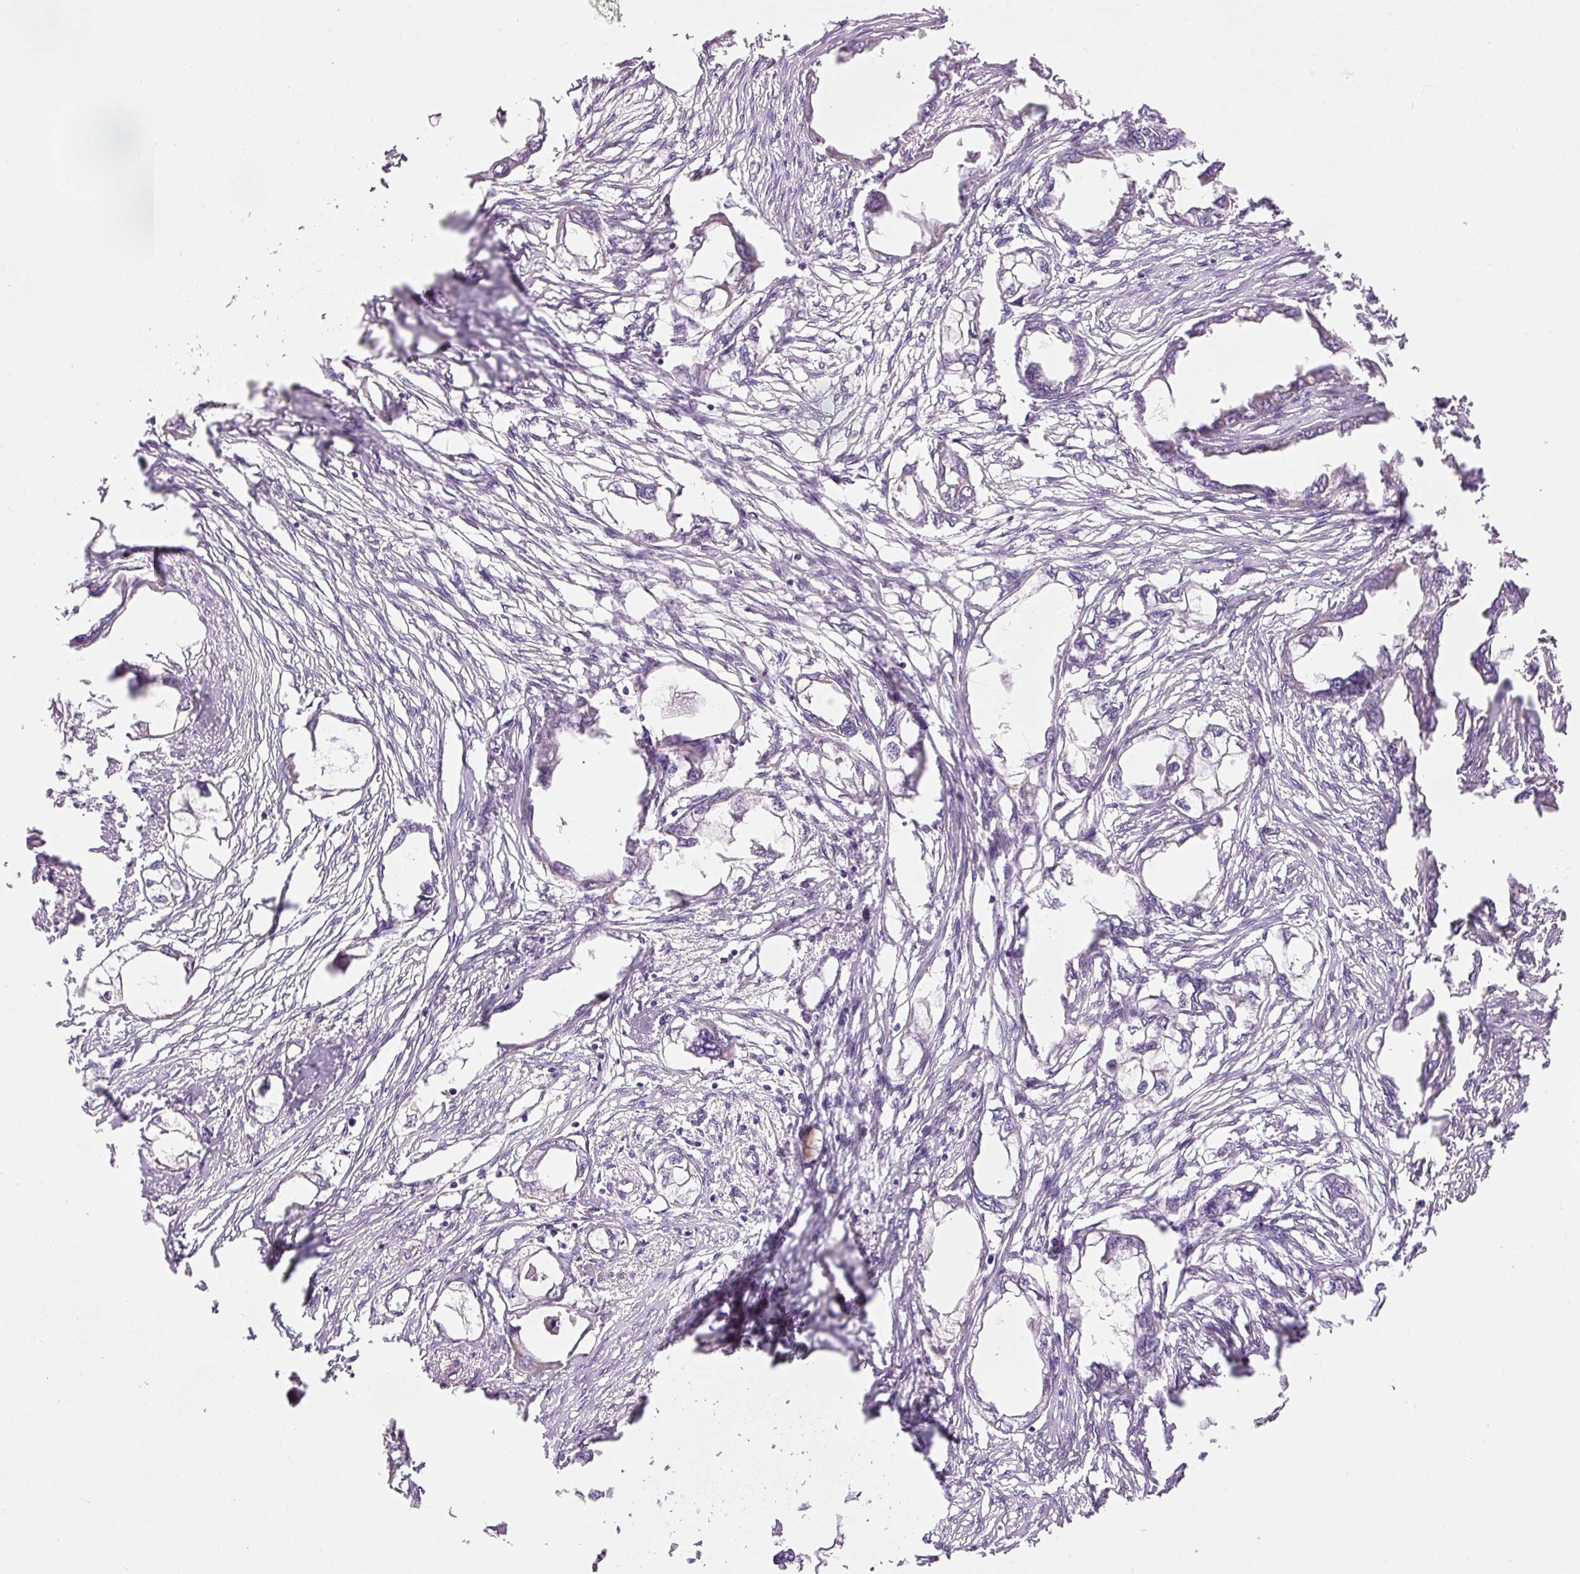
{"staining": {"intensity": "negative", "quantity": "none", "location": "none"}, "tissue": "endometrial cancer", "cell_type": "Tumor cells", "image_type": "cancer", "snomed": [{"axis": "morphology", "description": "Adenocarcinoma, NOS"}, {"axis": "morphology", "description": "Adenocarcinoma, metastatic, NOS"}, {"axis": "topography", "description": "Adipose tissue"}, {"axis": "topography", "description": "Endometrium"}], "caption": "Immunohistochemical staining of endometrial adenocarcinoma shows no significant expression in tumor cells. Nuclei are stained in blue.", "gene": "TBC1D2B", "patient": {"sex": "female", "age": 67}}